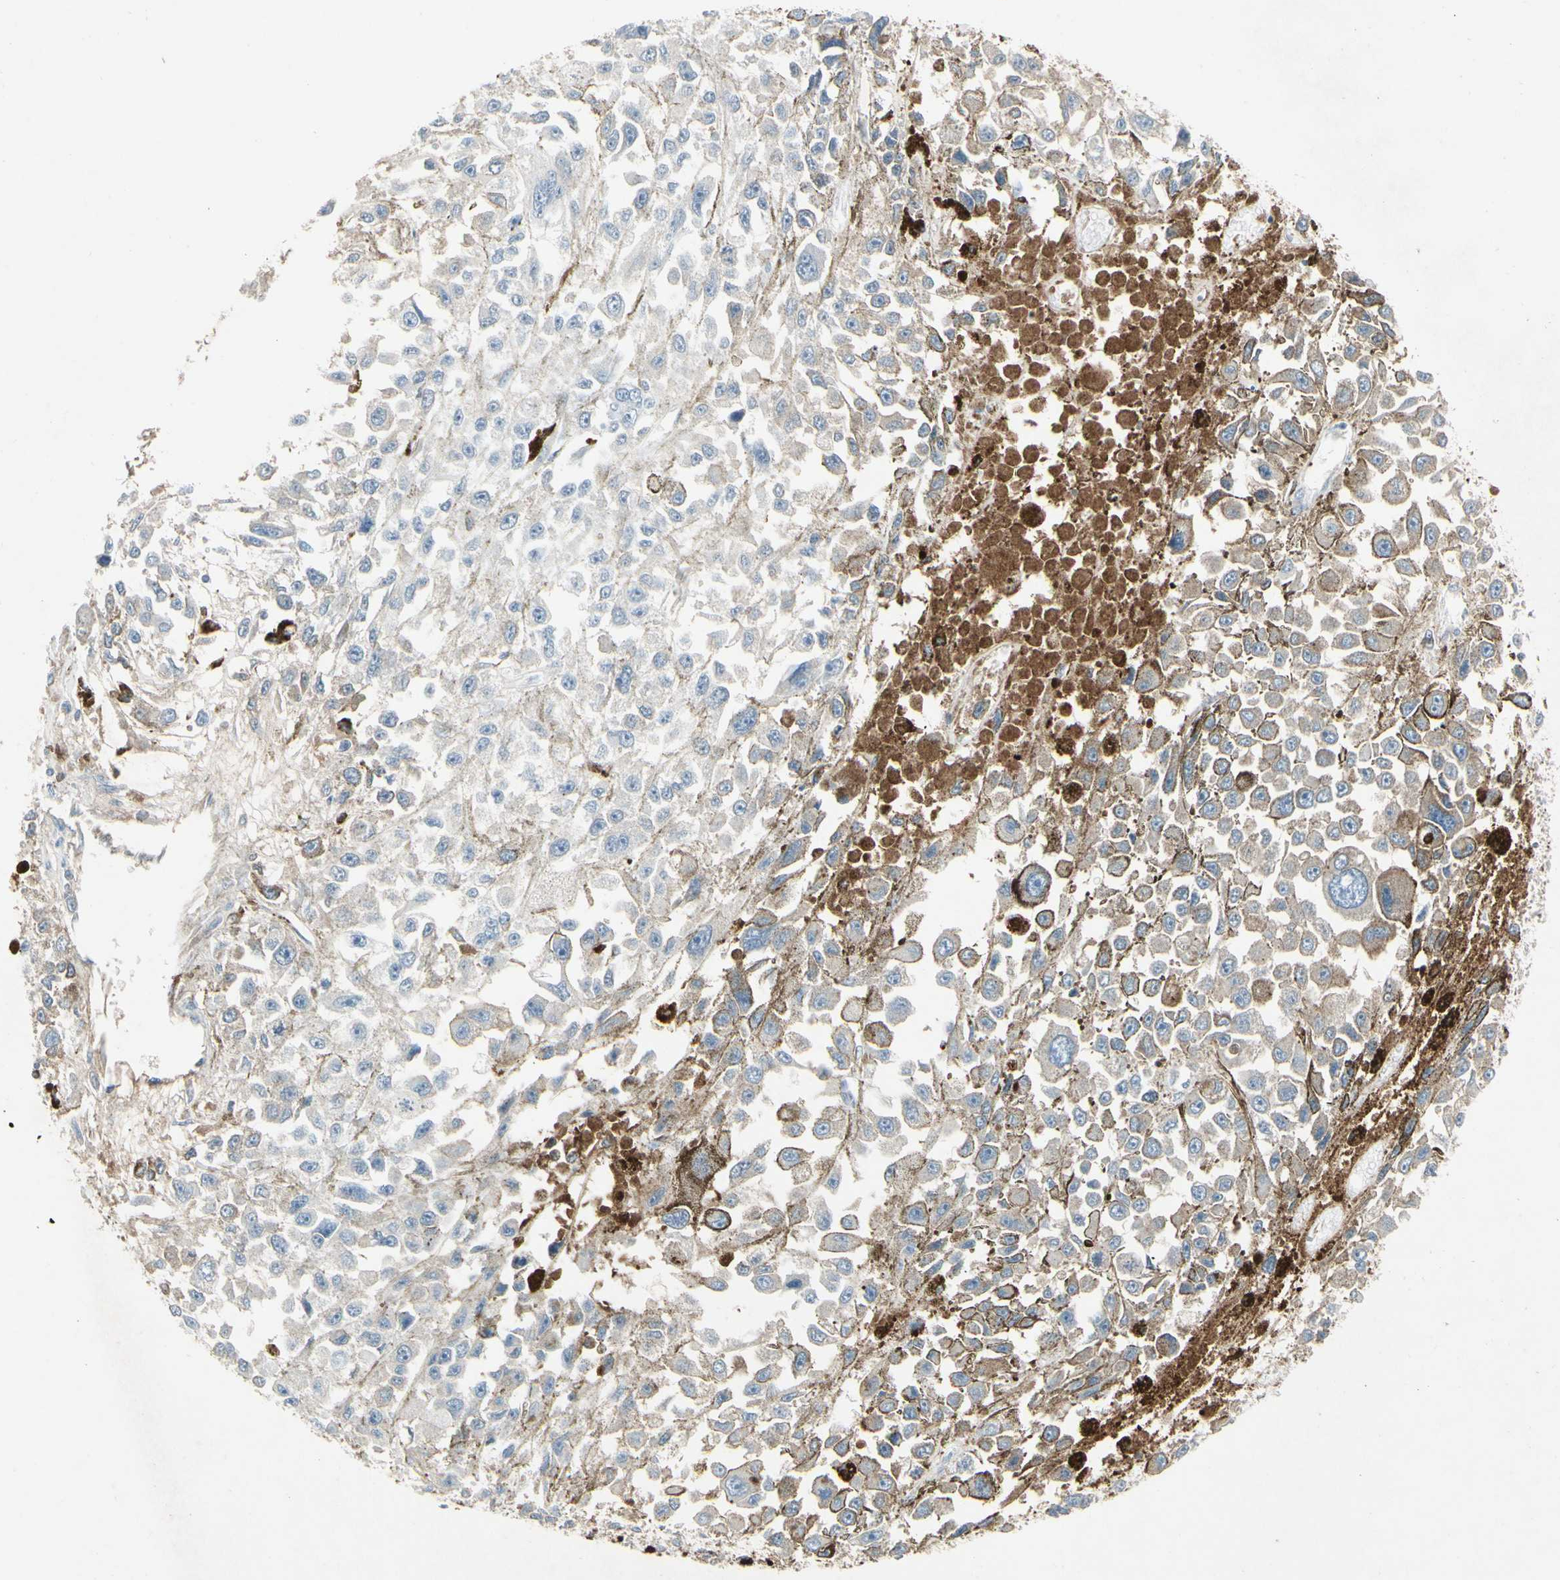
{"staining": {"intensity": "weak", "quantity": "<25%", "location": "cytoplasmic/membranous"}, "tissue": "melanoma", "cell_type": "Tumor cells", "image_type": "cancer", "snomed": [{"axis": "morphology", "description": "Malignant melanoma, Metastatic site"}, {"axis": "topography", "description": "Lymph node"}], "caption": "Immunohistochemical staining of melanoma demonstrates no significant staining in tumor cells.", "gene": "IGHM", "patient": {"sex": "male", "age": 59}}